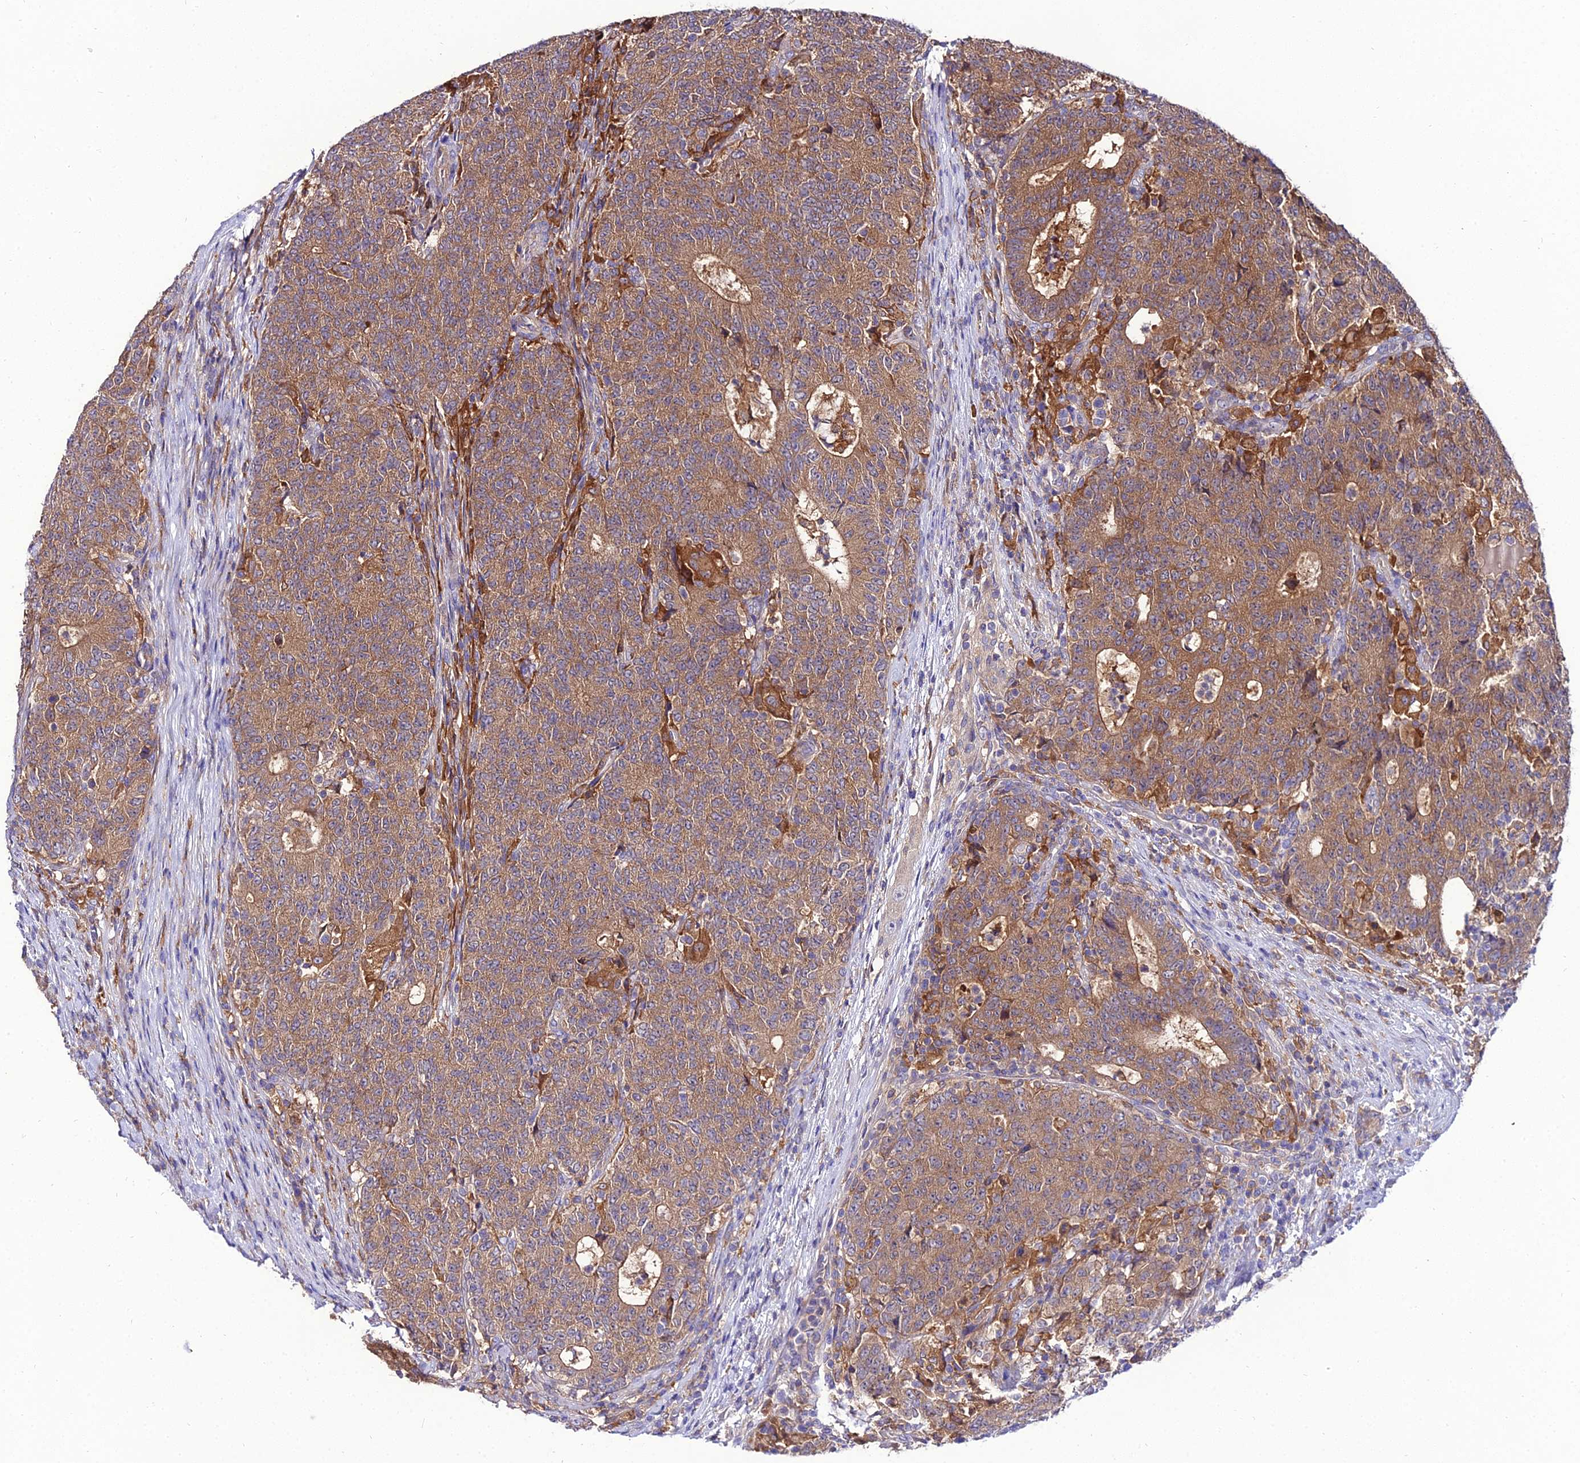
{"staining": {"intensity": "moderate", "quantity": ">75%", "location": "cytoplasmic/membranous"}, "tissue": "colorectal cancer", "cell_type": "Tumor cells", "image_type": "cancer", "snomed": [{"axis": "morphology", "description": "Adenocarcinoma, NOS"}, {"axis": "topography", "description": "Colon"}], "caption": "Protein staining reveals moderate cytoplasmic/membranous staining in about >75% of tumor cells in adenocarcinoma (colorectal).", "gene": "C2orf69", "patient": {"sex": "female", "age": 75}}